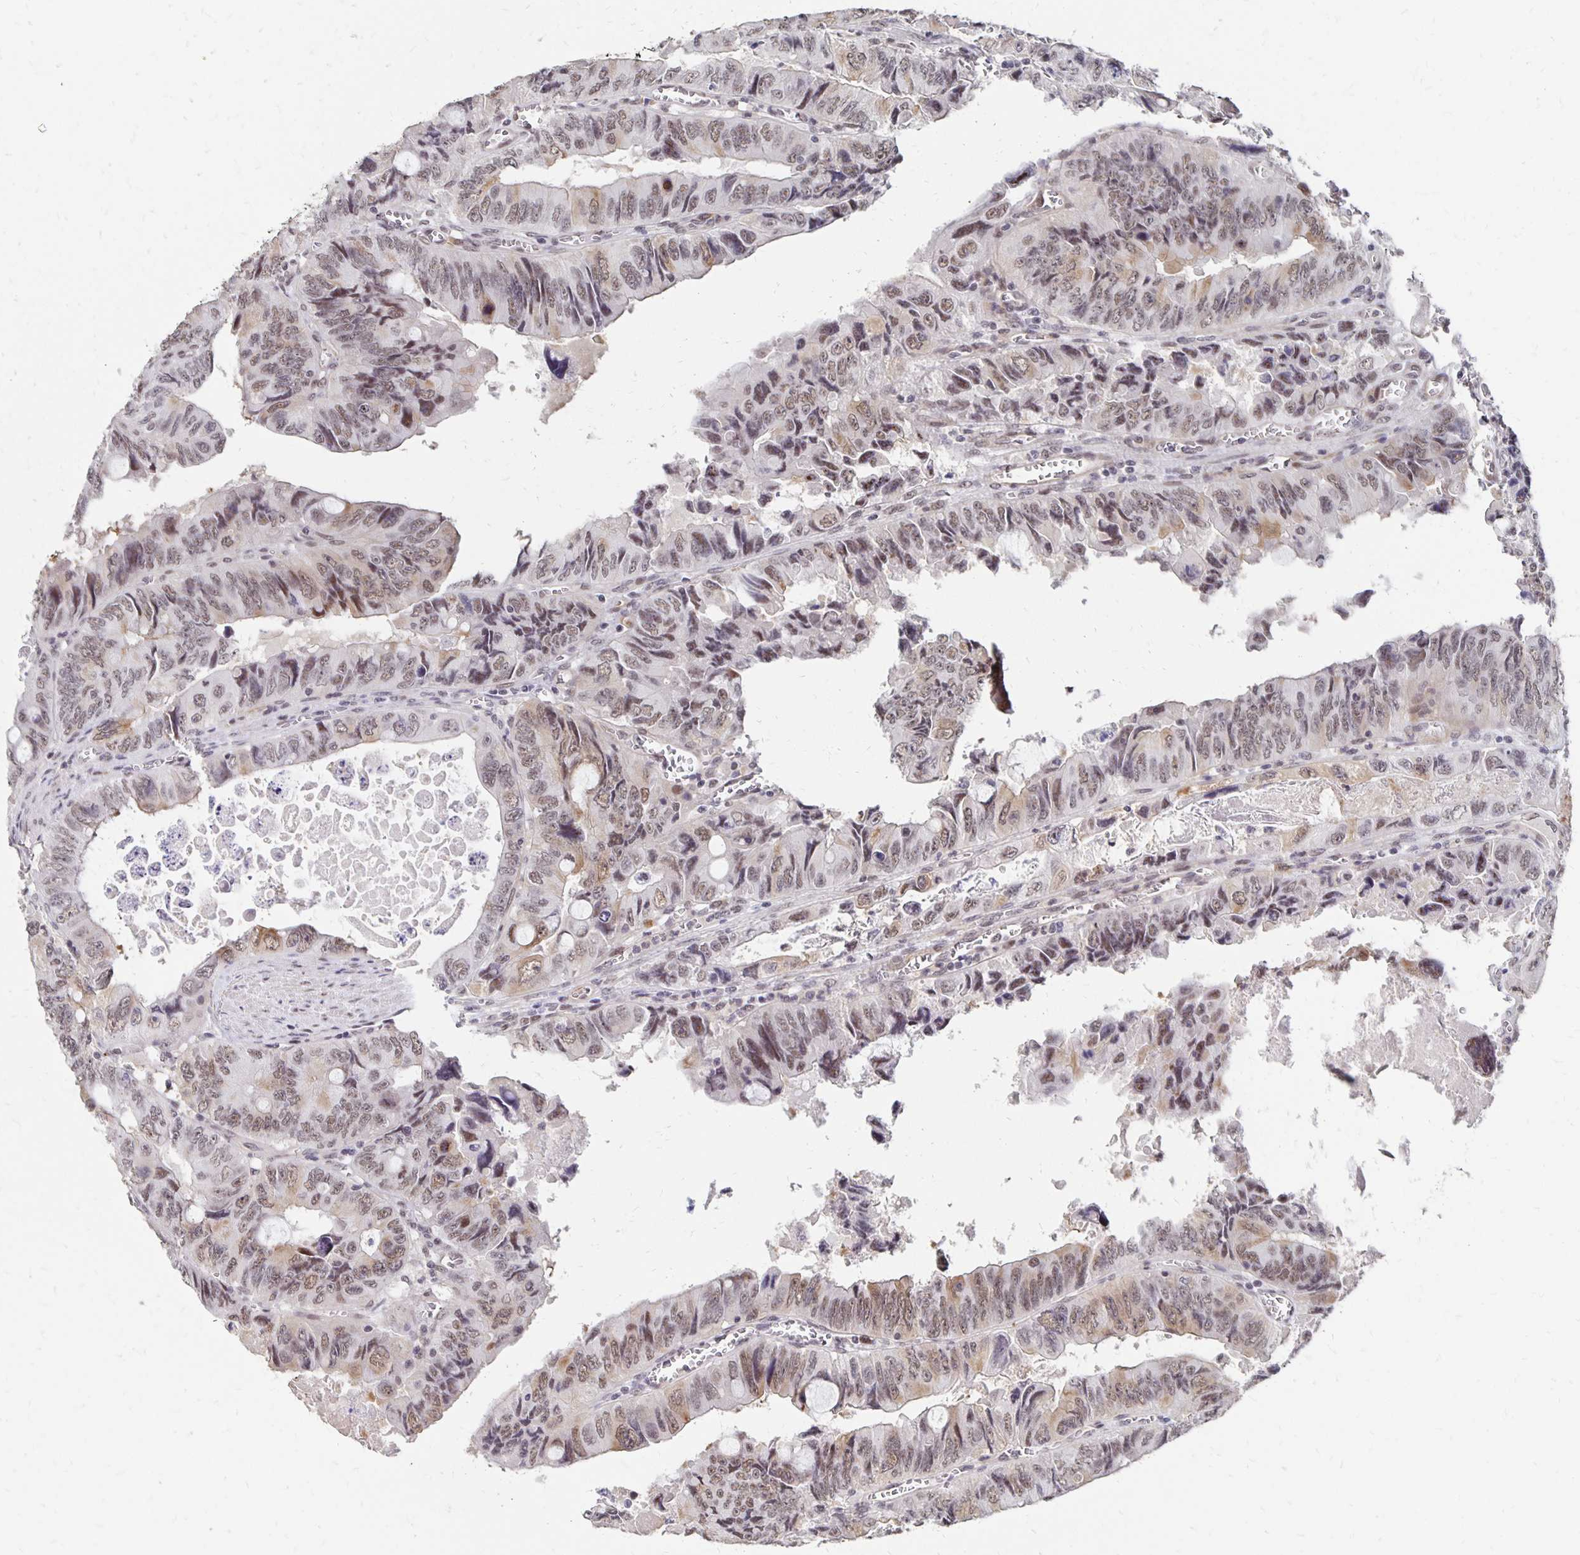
{"staining": {"intensity": "weak", "quantity": "25%-75%", "location": "cytoplasmic/membranous,nuclear"}, "tissue": "colorectal cancer", "cell_type": "Tumor cells", "image_type": "cancer", "snomed": [{"axis": "morphology", "description": "Adenocarcinoma, NOS"}, {"axis": "topography", "description": "Colon"}], "caption": "Adenocarcinoma (colorectal) stained for a protein (brown) reveals weak cytoplasmic/membranous and nuclear positive staining in approximately 25%-75% of tumor cells.", "gene": "CLASRP", "patient": {"sex": "female", "age": 84}}